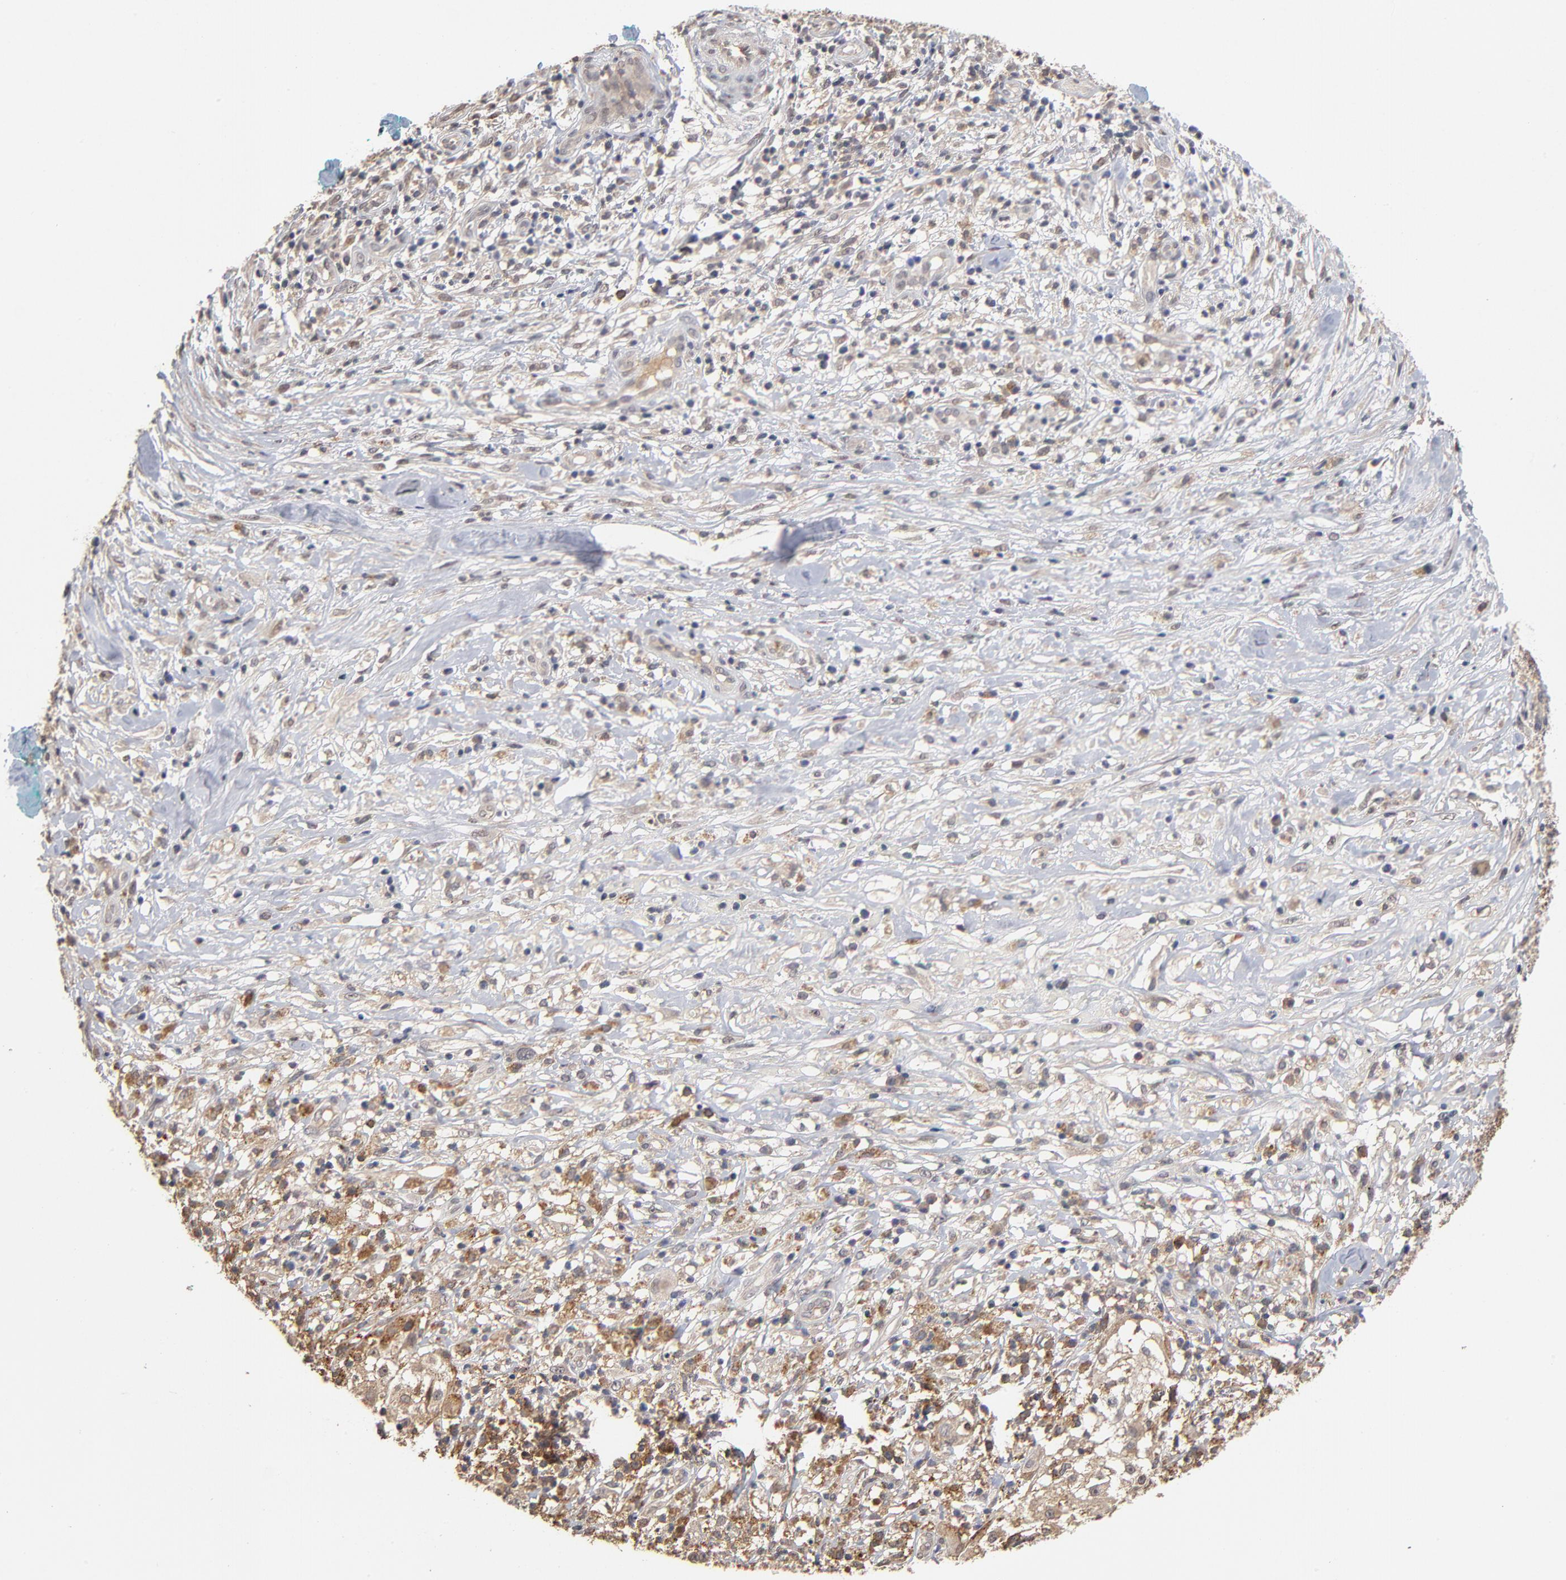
{"staining": {"intensity": "weak", "quantity": "<25%", "location": "cytoplasmic/membranous"}, "tissue": "melanoma", "cell_type": "Tumor cells", "image_type": "cancer", "snomed": [{"axis": "morphology", "description": "Necrosis, NOS"}, {"axis": "morphology", "description": "Malignant melanoma, NOS"}, {"axis": "topography", "description": "Skin"}], "caption": "The immunohistochemistry (IHC) micrograph has no significant staining in tumor cells of melanoma tissue.", "gene": "ASB8", "patient": {"sex": "female", "age": 87}}